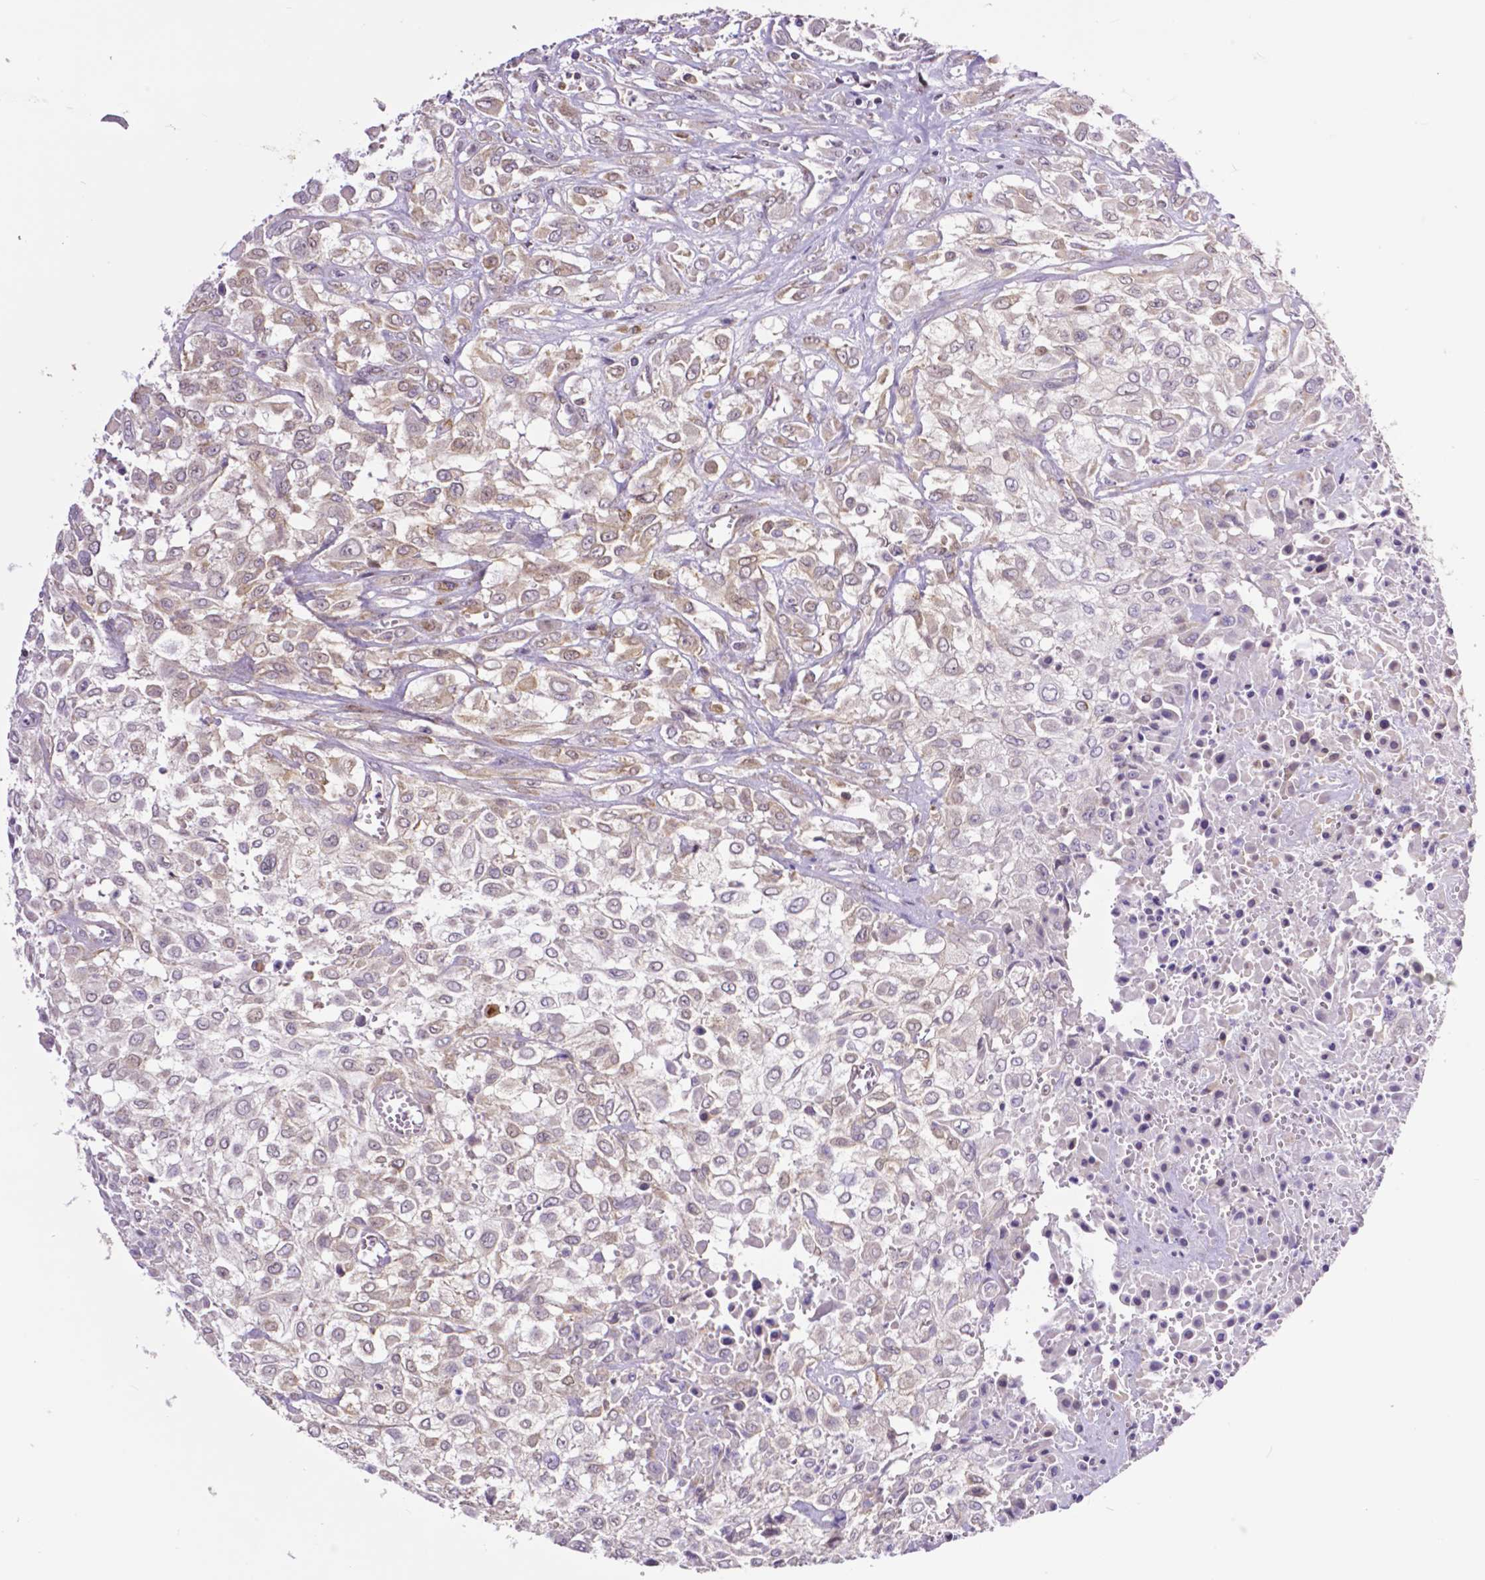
{"staining": {"intensity": "weak", "quantity": ">75%", "location": "cytoplasmic/membranous"}, "tissue": "urothelial cancer", "cell_type": "Tumor cells", "image_type": "cancer", "snomed": [{"axis": "morphology", "description": "Urothelial carcinoma, High grade"}, {"axis": "topography", "description": "Urinary bladder"}], "caption": "Approximately >75% of tumor cells in human high-grade urothelial carcinoma exhibit weak cytoplasmic/membranous protein positivity as visualized by brown immunohistochemical staining.", "gene": "MCL1", "patient": {"sex": "male", "age": 57}}